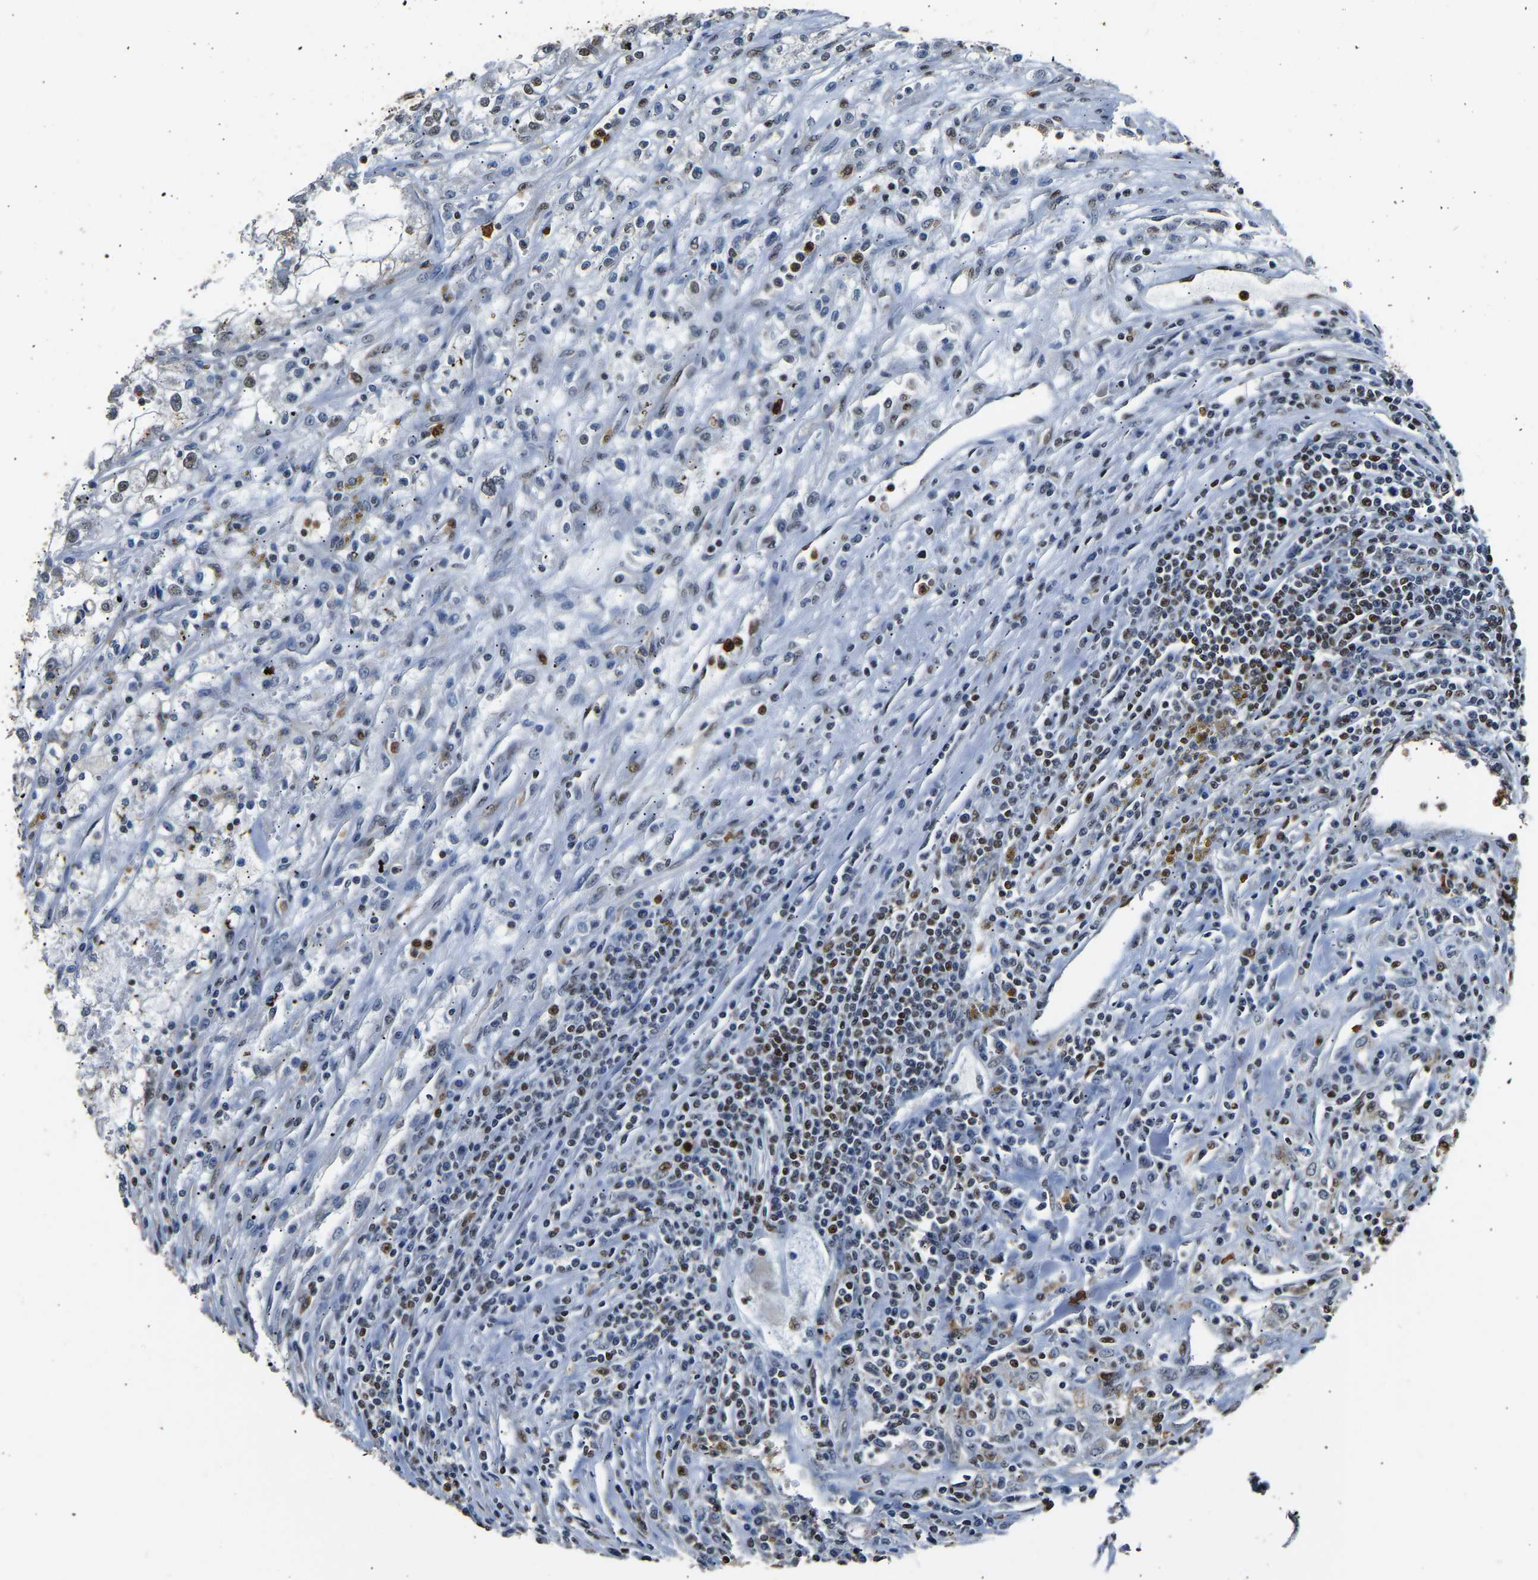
{"staining": {"intensity": "weak", "quantity": "<25%", "location": "nuclear"}, "tissue": "renal cancer", "cell_type": "Tumor cells", "image_type": "cancer", "snomed": [{"axis": "morphology", "description": "Adenocarcinoma, NOS"}, {"axis": "topography", "description": "Kidney"}], "caption": "Renal cancer stained for a protein using IHC demonstrates no positivity tumor cells.", "gene": "SAFB", "patient": {"sex": "female", "age": 52}}